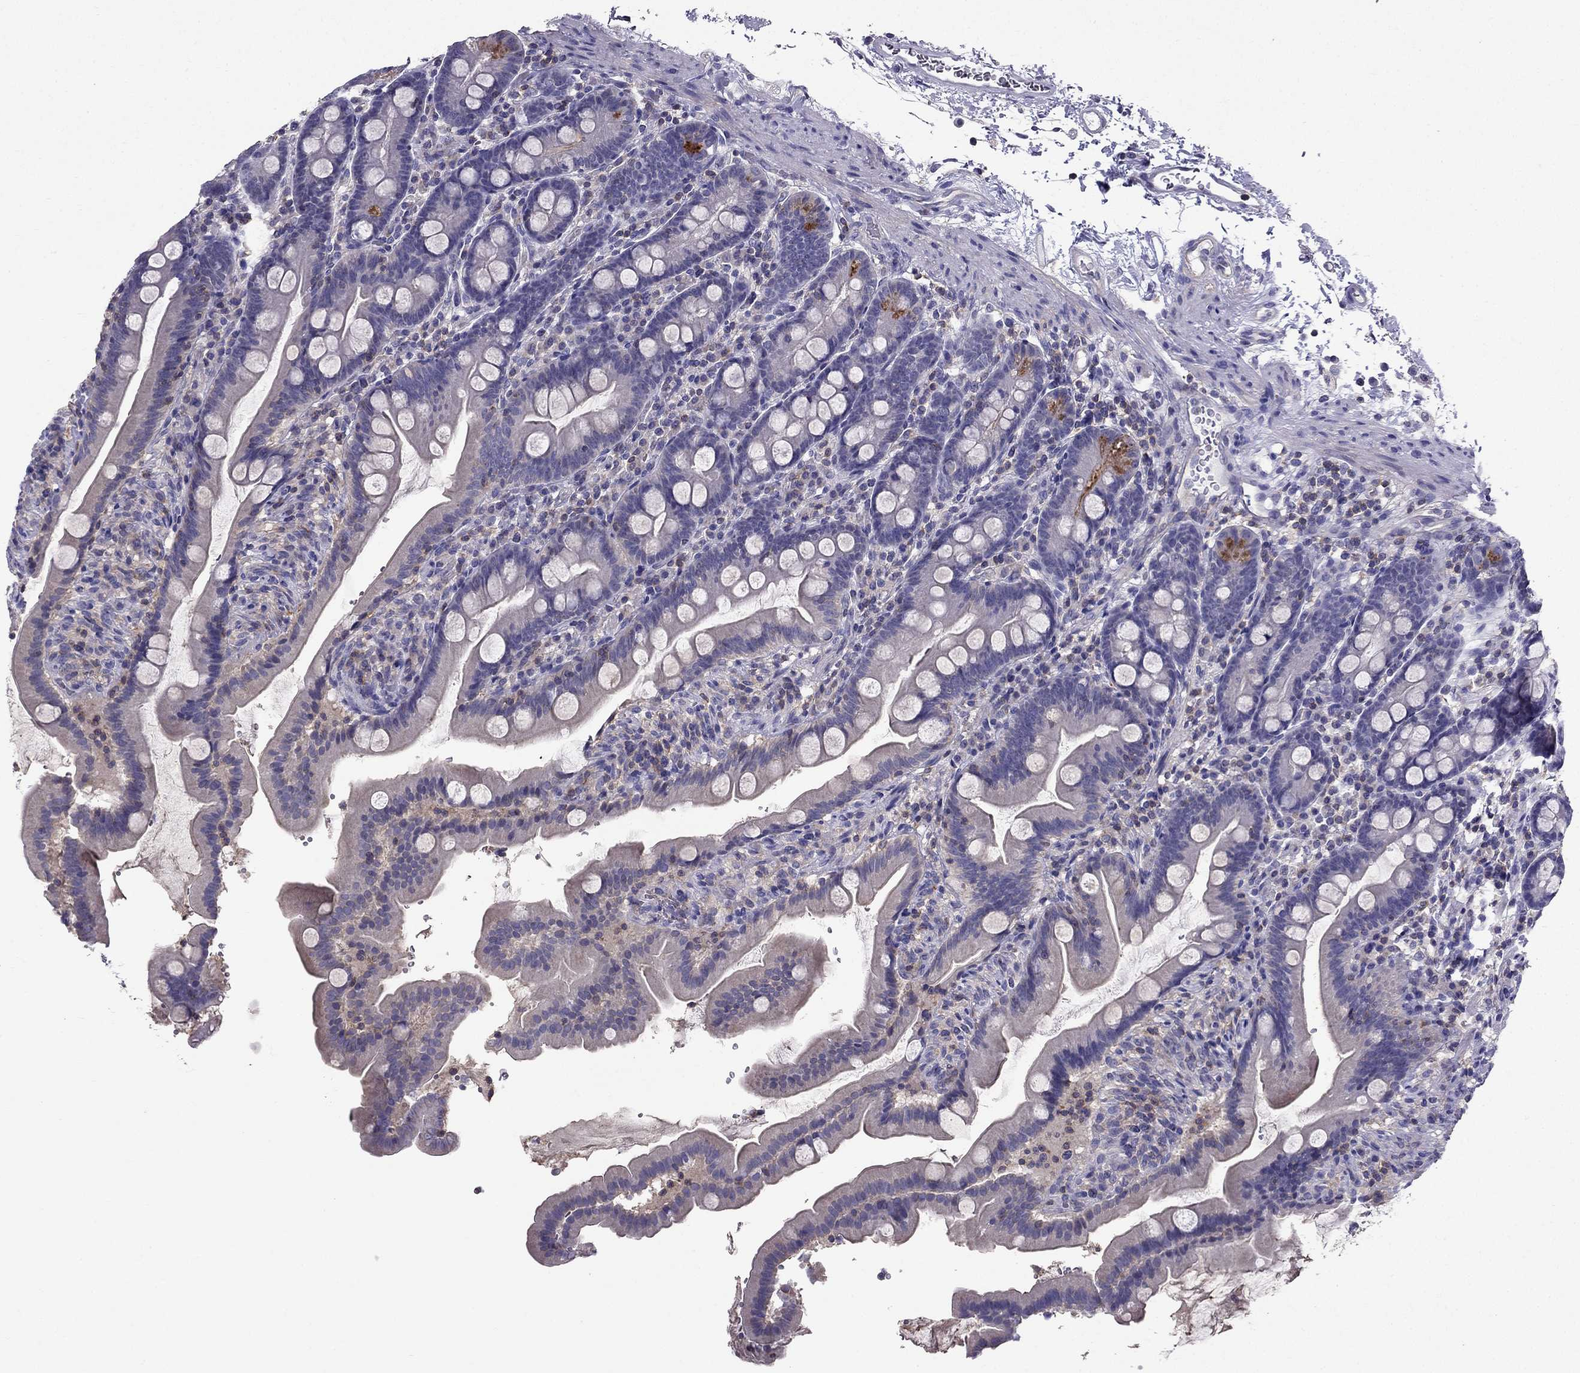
{"staining": {"intensity": "strong", "quantity": "<25%", "location": "cytoplasmic/membranous"}, "tissue": "small intestine", "cell_type": "Glandular cells", "image_type": "normal", "snomed": [{"axis": "morphology", "description": "Normal tissue, NOS"}, {"axis": "topography", "description": "Small intestine"}], "caption": "Protein staining displays strong cytoplasmic/membranous staining in about <25% of glandular cells in benign small intestine. The protein of interest is shown in brown color, while the nuclei are stained blue.", "gene": "AAK1", "patient": {"sex": "female", "age": 44}}